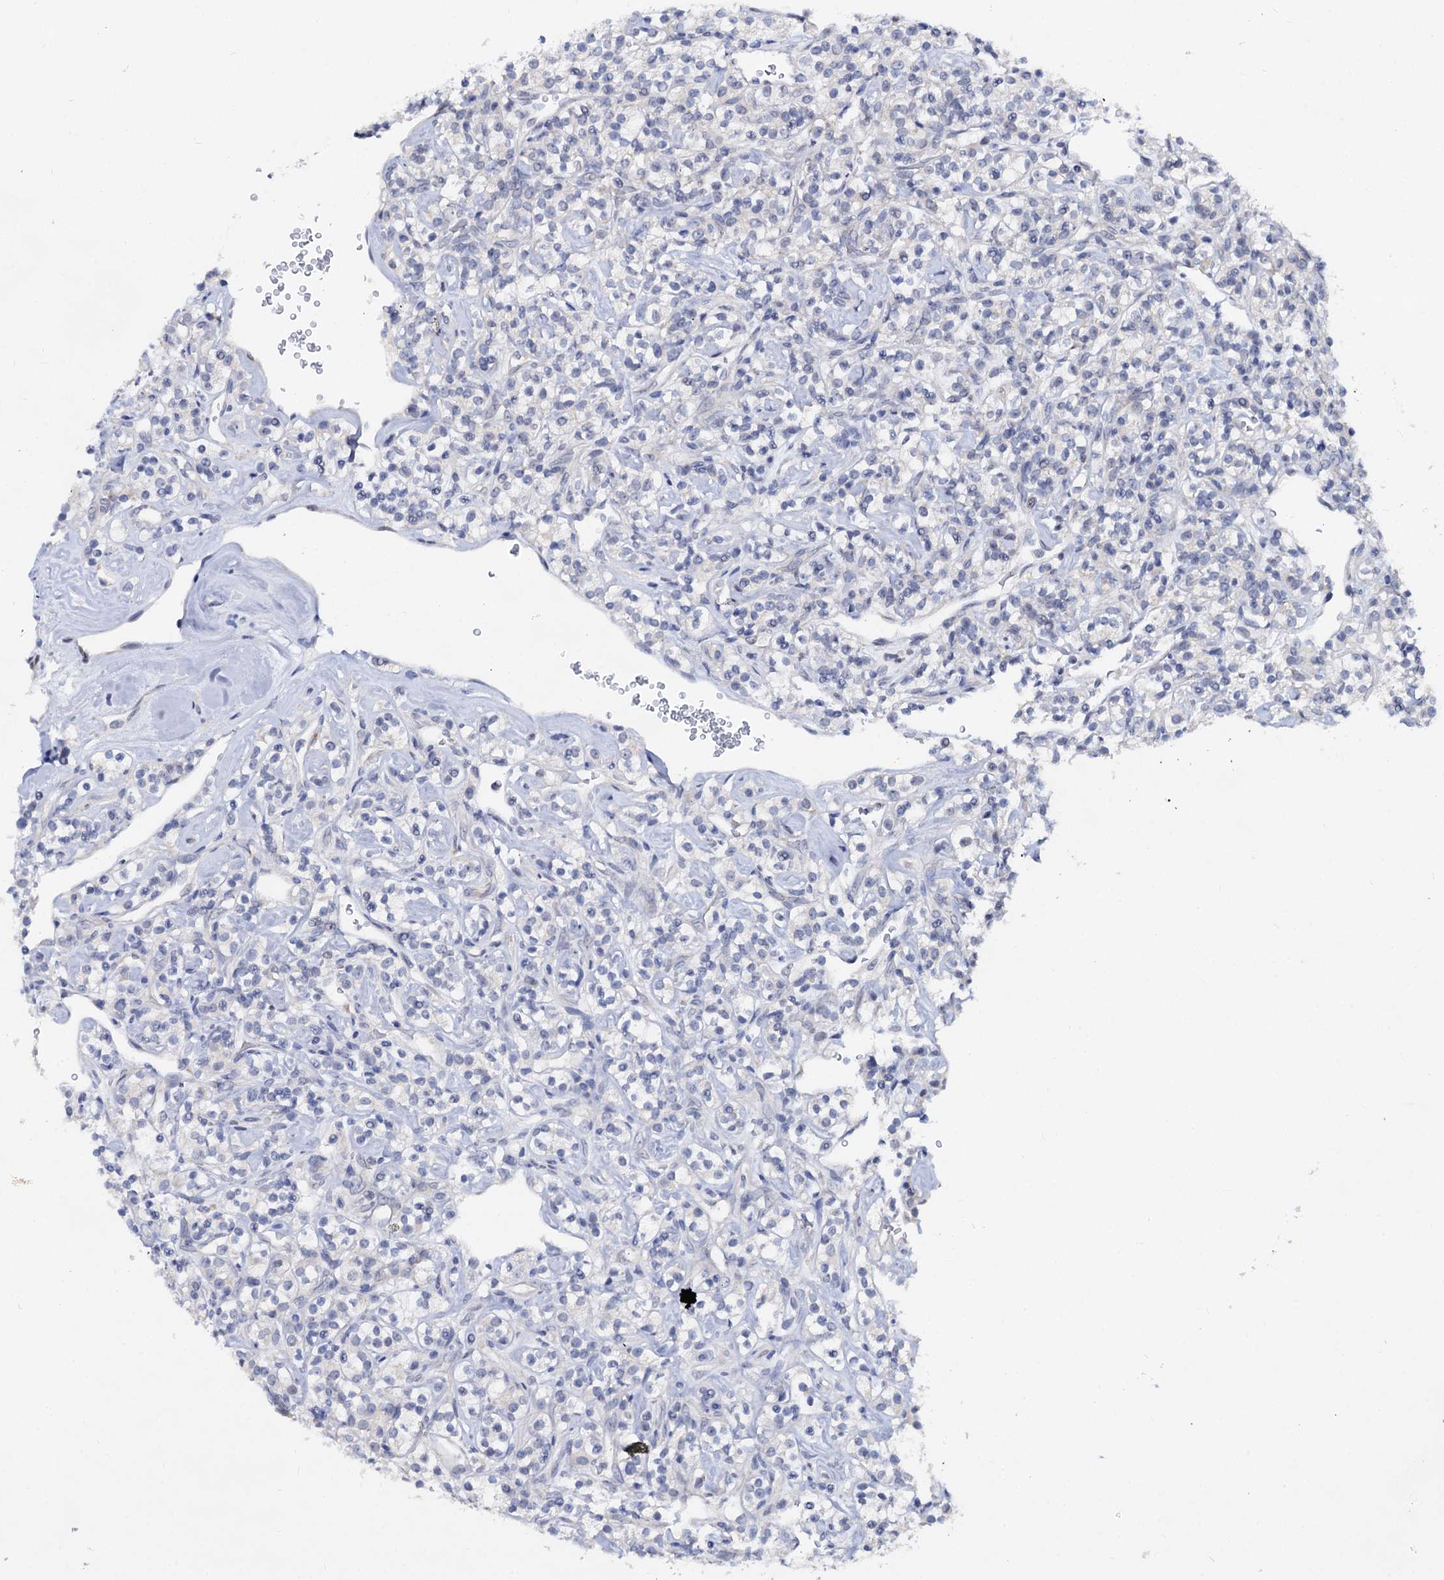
{"staining": {"intensity": "negative", "quantity": "none", "location": "none"}, "tissue": "renal cancer", "cell_type": "Tumor cells", "image_type": "cancer", "snomed": [{"axis": "morphology", "description": "Adenocarcinoma, NOS"}, {"axis": "topography", "description": "Kidney"}], "caption": "Immunohistochemistry image of neoplastic tissue: renal cancer (adenocarcinoma) stained with DAB (3,3'-diaminobenzidine) exhibits no significant protein expression in tumor cells. Brightfield microscopy of IHC stained with DAB (3,3'-diaminobenzidine) (brown) and hematoxylin (blue), captured at high magnification.", "gene": "CAPRIN2", "patient": {"sex": "male", "age": 77}}